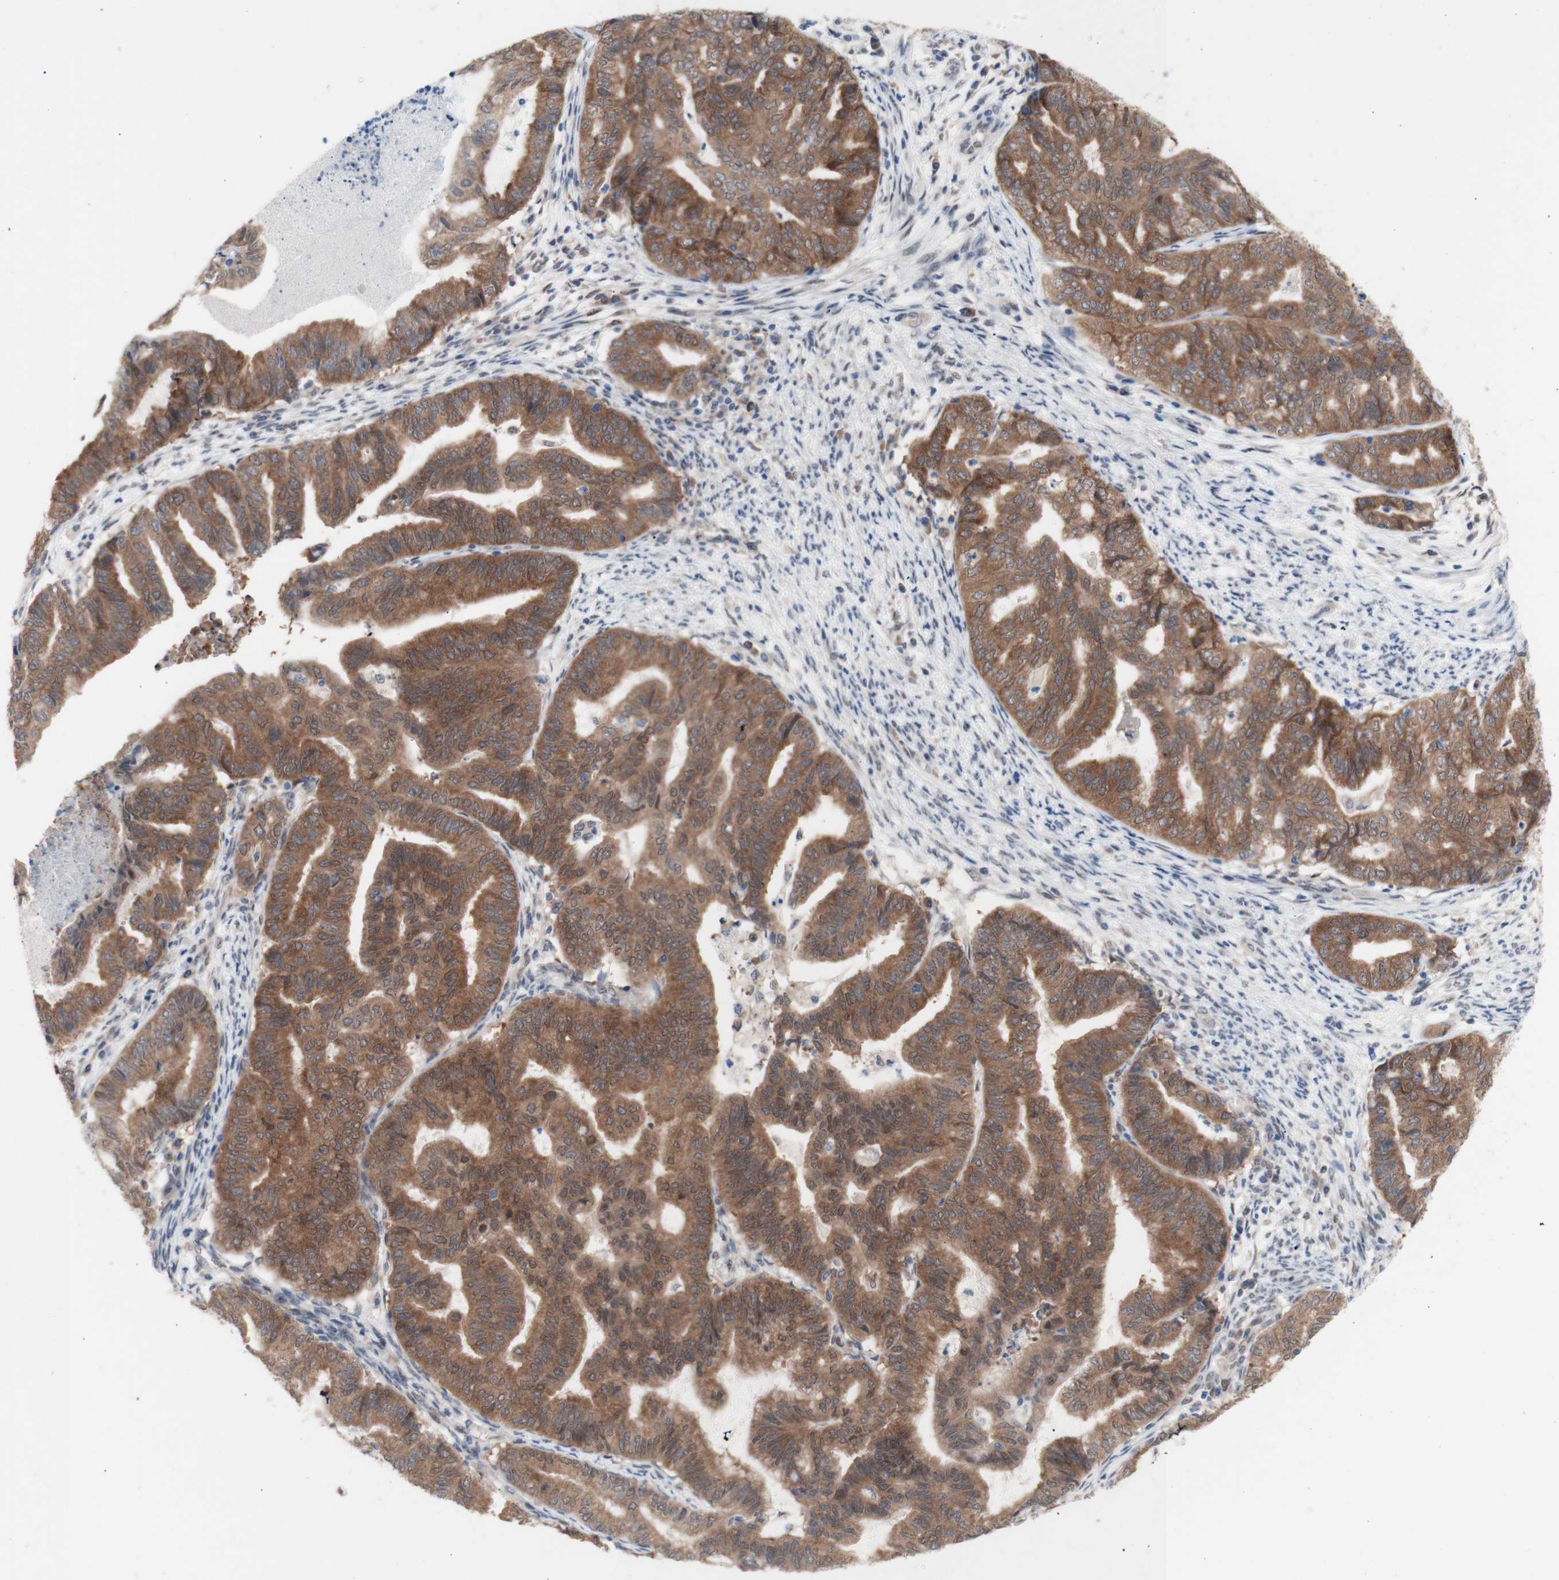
{"staining": {"intensity": "moderate", "quantity": ">75%", "location": "cytoplasmic/membranous"}, "tissue": "endometrial cancer", "cell_type": "Tumor cells", "image_type": "cancer", "snomed": [{"axis": "morphology", "description": "Adenocarcinoma, NOS"}, {"axis": "topography", "description": "Endometrium"}], "caption": "Immunohistochemical staining of endometrial cancer (adenocarcinoma) exhibits moderate cytoplasmic/membranous protein positivity in about >75% of tumor cells.", "gene": "PRMT5", "patient": {"sex": "female", "age": 79}}